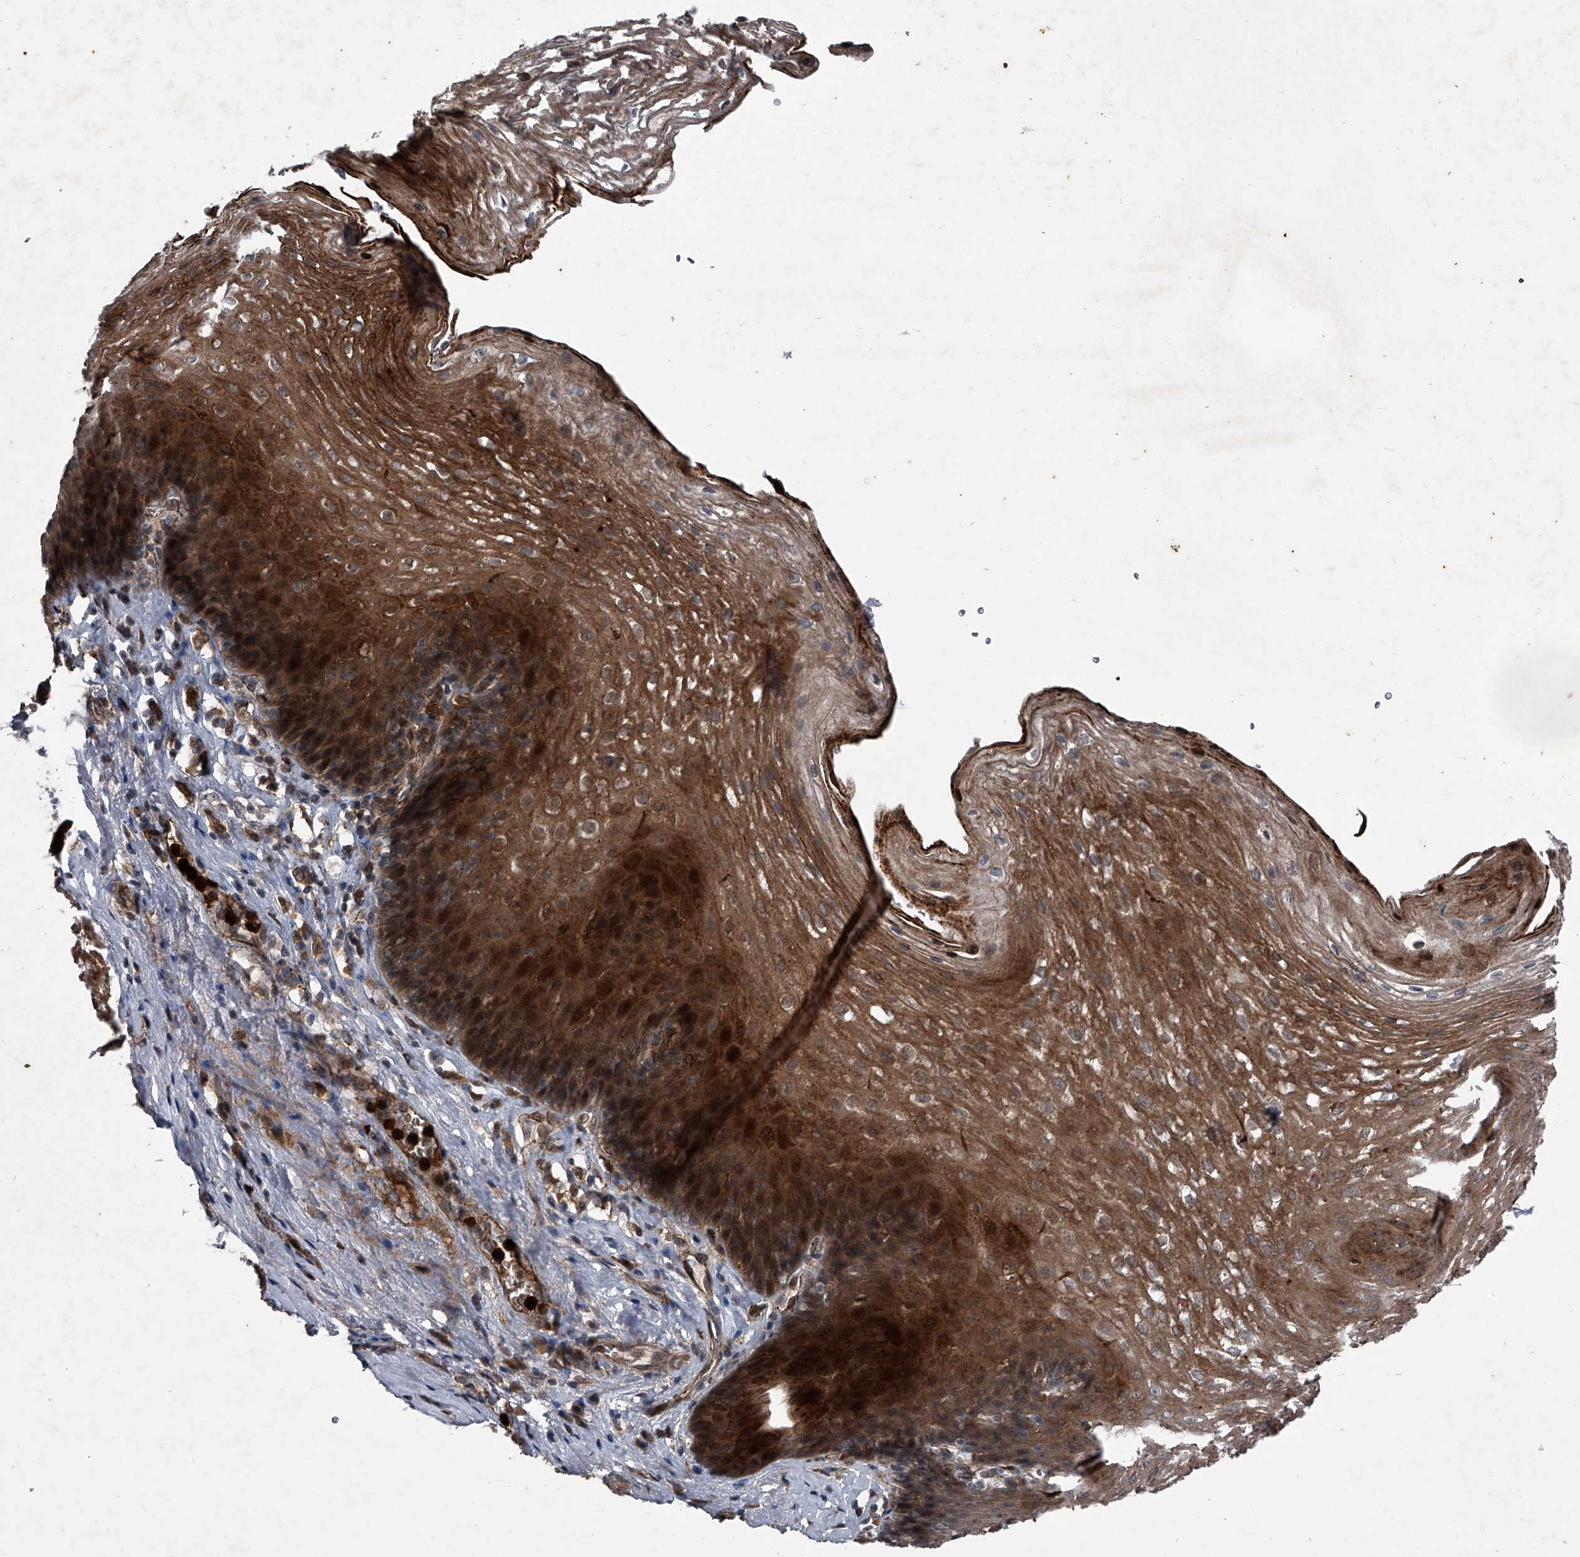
{"staining": {"intensity": "strong", "quantity": ">75%", "location": "cytoplasmic/membranous,nuclear"}, "tissue": "esophagus", "cell_type": "Squamous epithelial cells", "image_type": "normal", "snomed": [{"axis": "morphology", "description": "Normal tissue, NOS"}, {"axis": "topography", "description": "Esophagus"}], "caption": "Esophagus stained with DAB IHC reveals high levels of strong cytoplasmic/membranous,nuclear expression in approximately >75% of squamous epithelial cells. Nuclei are stained in blue.", "gene": "MAPKAP1", "patient": {"sex": "female", "age": 66}}